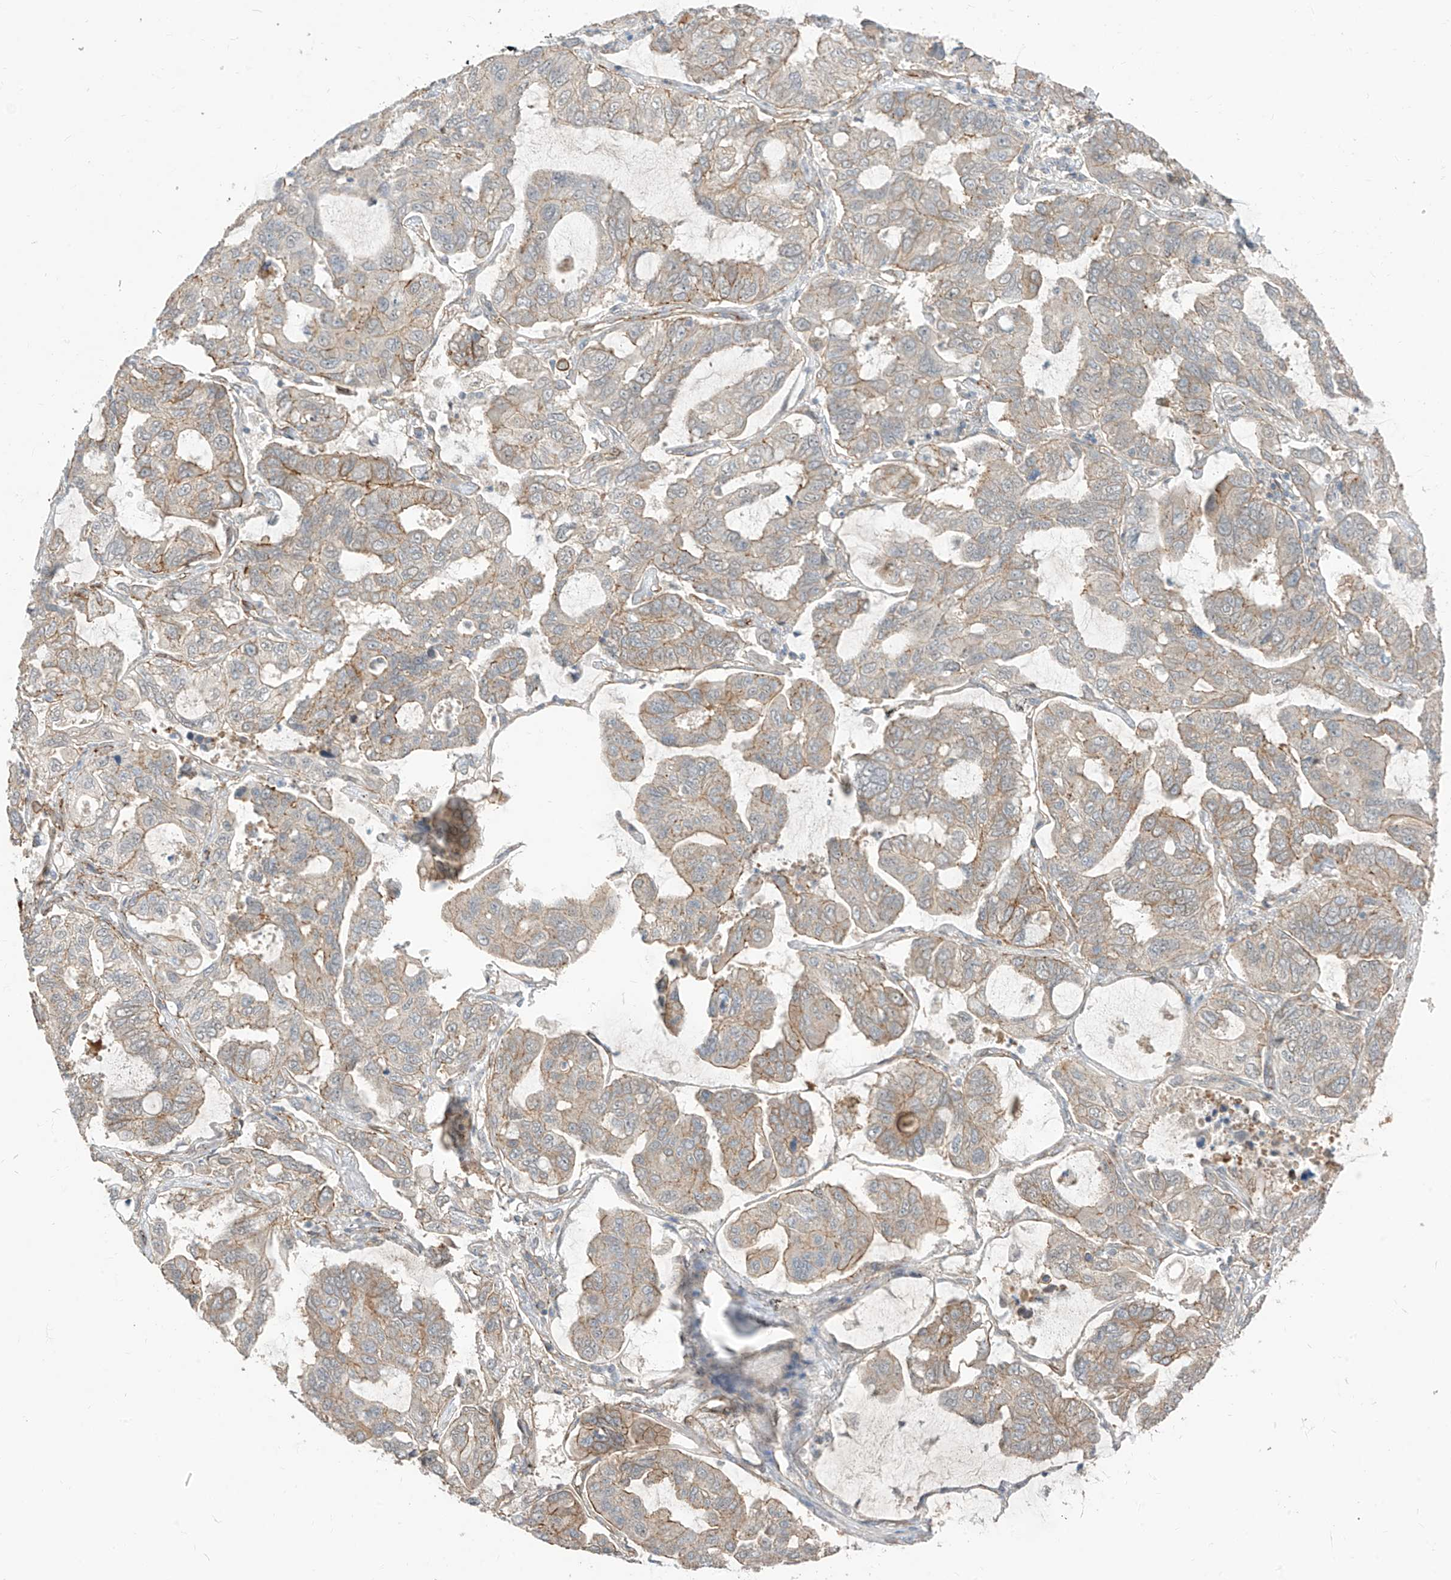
{"staining": {"intensity": "weak", "quantity": "<25%", "location": "cytoplasmic/membranous"}, "tissue": "lung cancer", "cell_type": "Tumor cells", "image_type": "cancer", "snomed": [{"axis": "morphology", "description": "Adenocarcinoma, NOS"}, {"axis": "topography", "description": "Lung"}], "caption": "Immunohistochemical staining of lung cancer exhibits no significant positivity in tumor cells.", "gene": "EPHX4", "patient": {"sex": "male", "age": 64}}